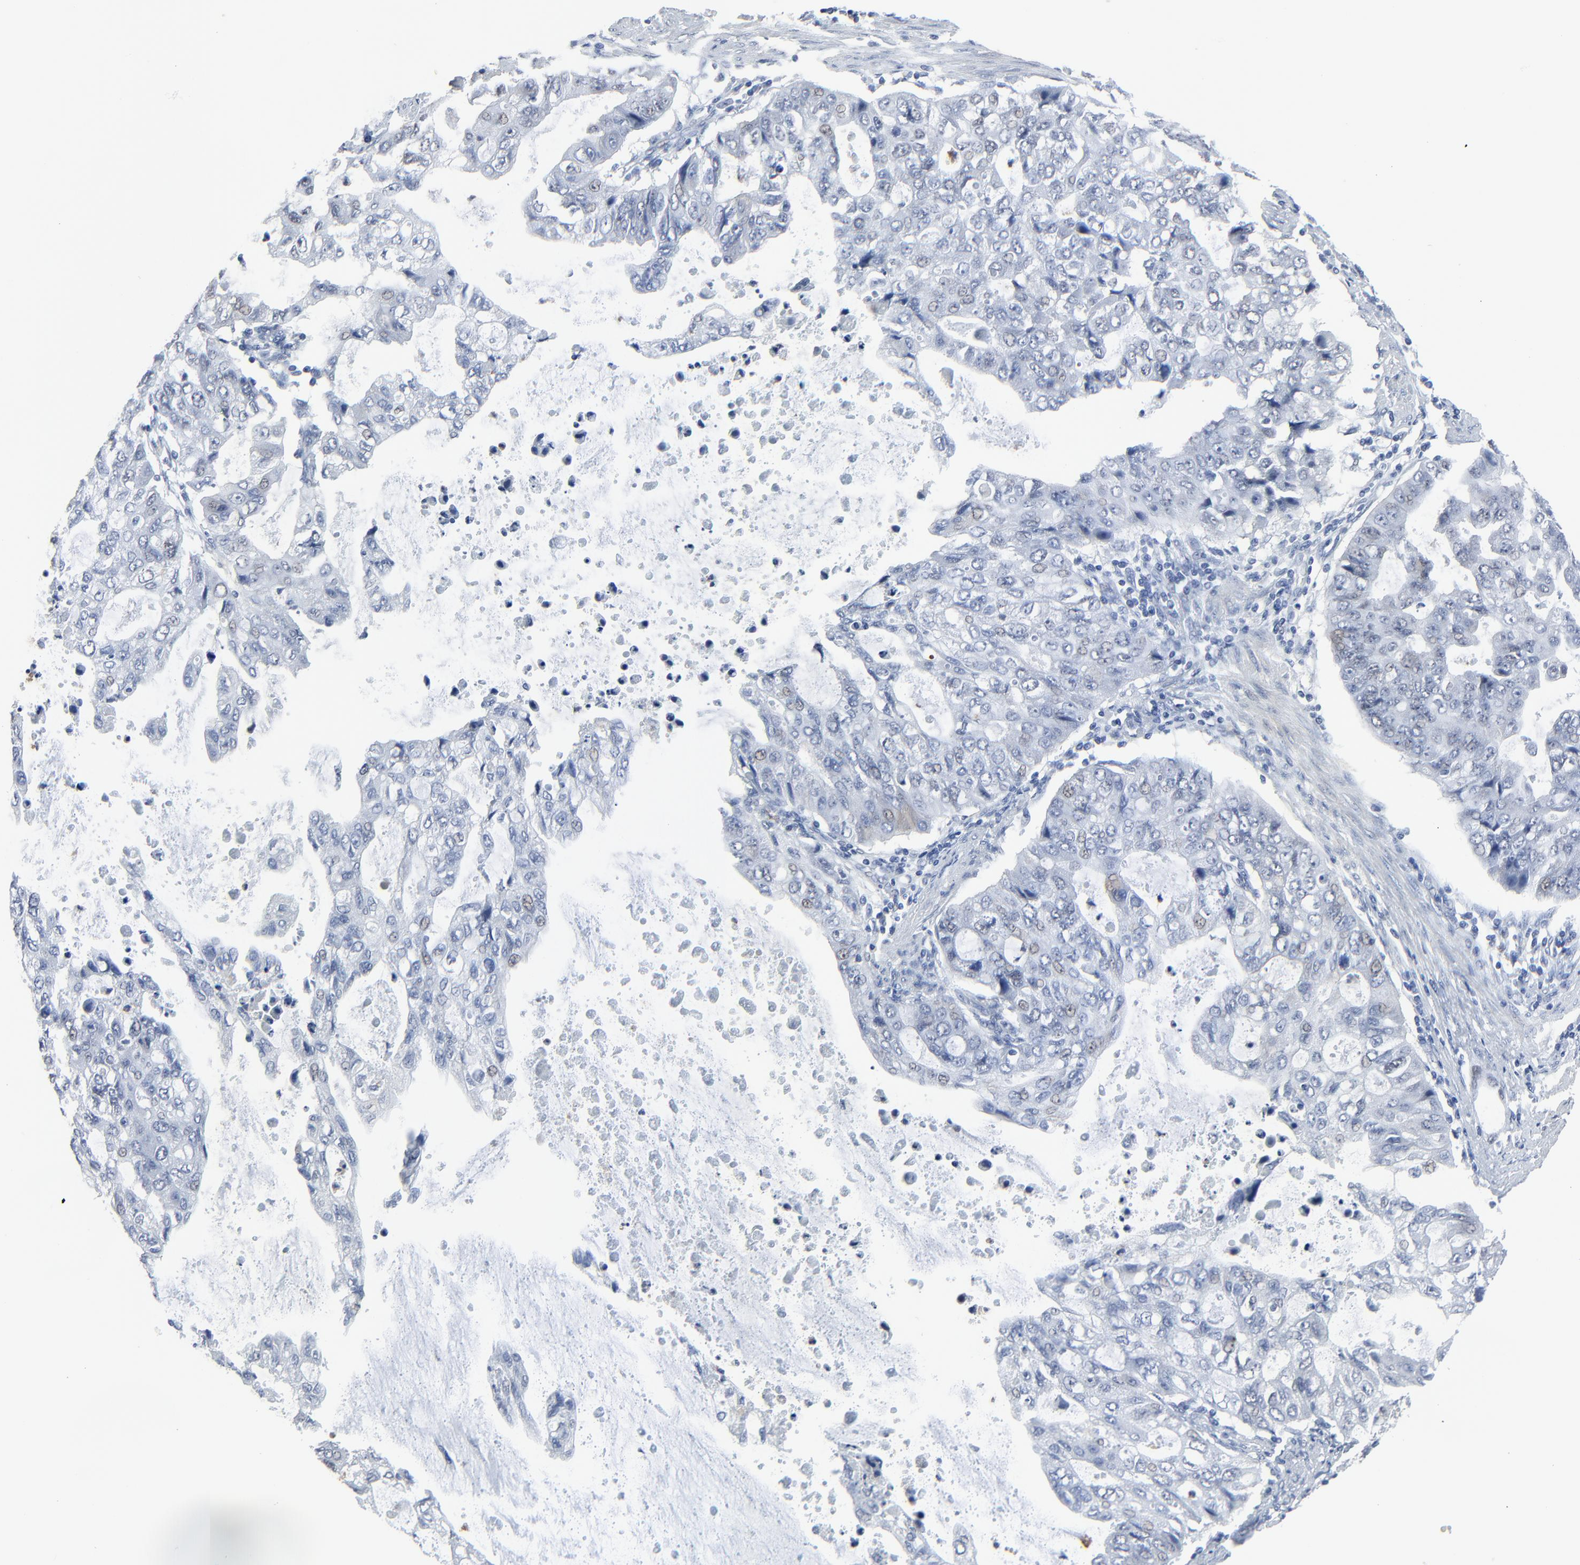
{"staining": {"intensity": "weak", "quantity": "<25%", "location": "nuclear"}, "tissue": "stomach cancer", "cell_type": "Tumor cells", "image_type": "cancer", "snomed": [{"axis": "morphology", "description": "Adenocarcinoma, NOS"}, {"axis": "topography", "description": "Stomach, upper"}], "caption": "Adenocarcinoma (stomach) stained for a protein using IHC displays no positivity tumor cells.", "gene": "BIRC3", "patient": {"sex": "female", "age": 52}}